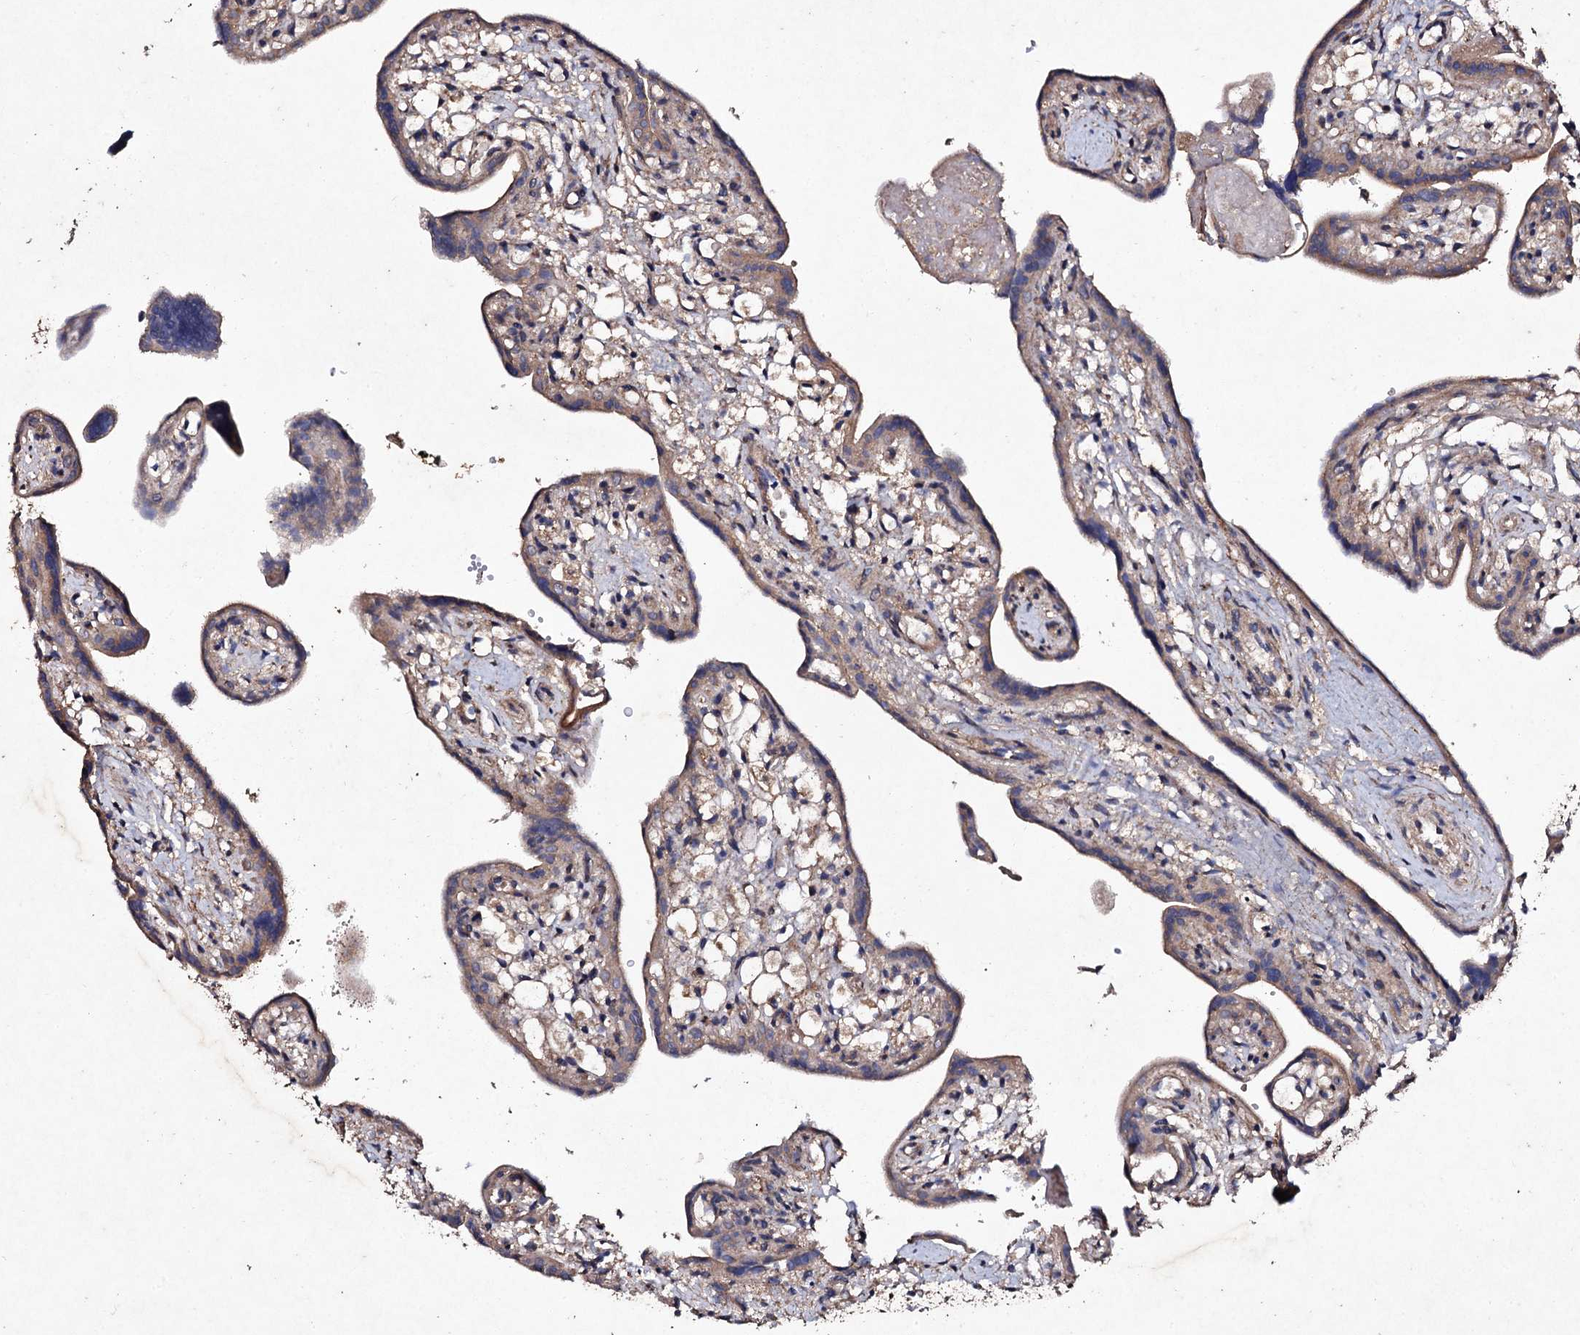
{"staining": {"intensity": "moderate", "quantity": ">75%", "location": "cytoplasmic/membranous"}, "tissue": "placenta", "cell_type": "Trophoblastic cells", "image_type": "normal", "snomed": [{"axis": "morphology", "description": "Normal tissue, NOS"}, {"axis": "topography", "description": "Placenta"}], "caption": "Placenta stained for a protein (brown) demonstrates moderate cytoplasmic/membranous positive expression in approximately >75% of trophoblastic cells.", "gene": "MOCOS", "patient": {"sex": "female", "age": 37}}